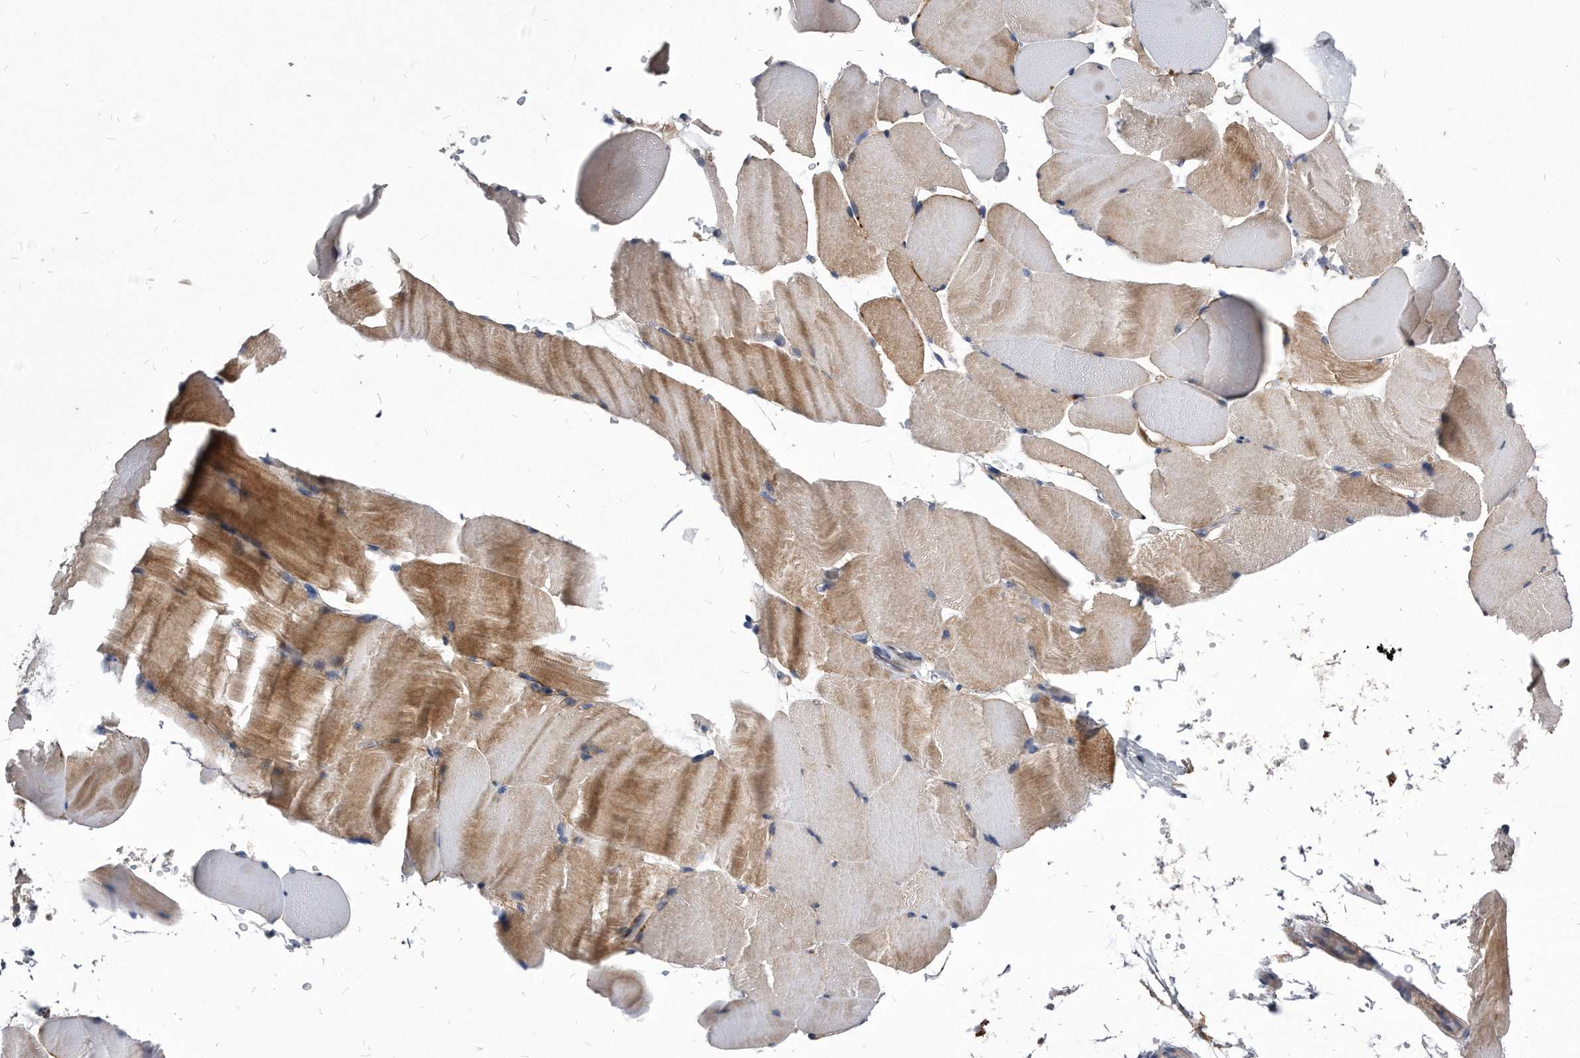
{"staining": {"intensity": "weak", "quantity": ">75%", "location": "cytoplasmic/membranous"}, "tissue": "skeletal muscle", "cell_type": "Myocytes", "image_type": "normal", "snomed": [{"axis": "morphology", "description": "Normal tissue, NOS"}, {"axis": "topography", "description": "Skeletal muscle"}, {"axis": "topography", "description": "Parathyroid gland"}], "caption": "Protein staining by immunohistochemistry displays weak cytoplasmic/membranous staining in approximately >75% of myocytes in normal skeletal muscle.", "gene": "MGAT4A", "patient": {"sex": "female", "age": 37}}